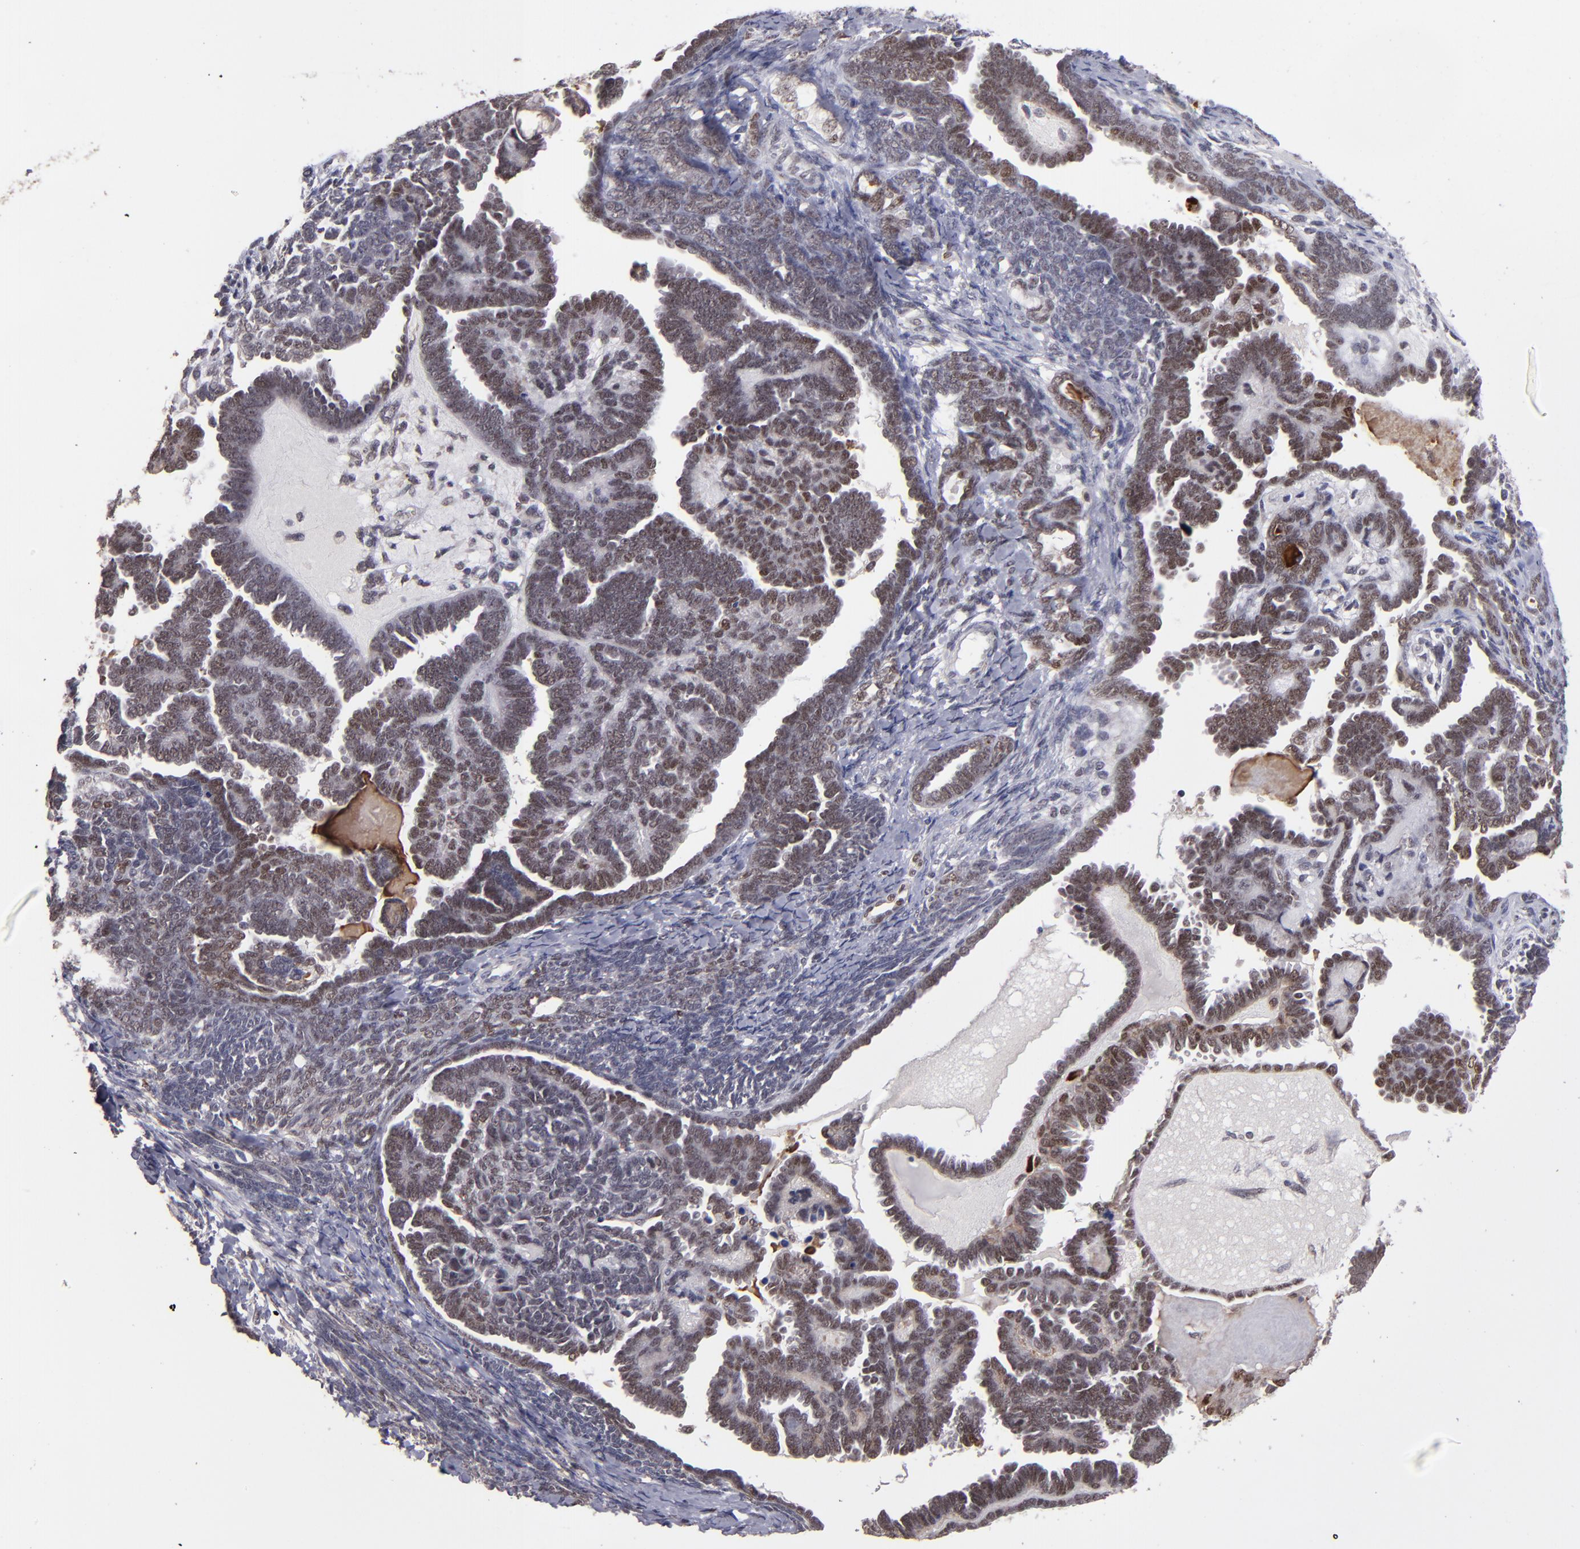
{"staining": {"intensity": "strong", "quantity": ">75%", "location": "nuclear"}, "tissue": "endometrial cancer", "cell_type": "Tumor cells", "image_type": "cancer", "snomed": [{"axis": "morphology", "description": "Neoplasm, malignant, NOS"}, {"axis": "topography", "description": "Endometrium"}], "caption": "Immunohistochemistry (IHC) image of human endometrial neoplasm (malignant) stained for a protein (brown), which shows high levels of strong nuclear expression in approximately >75% of tumor cells.", "gene": "RREB1", "patient": {"sex": "female", "age": 74}}